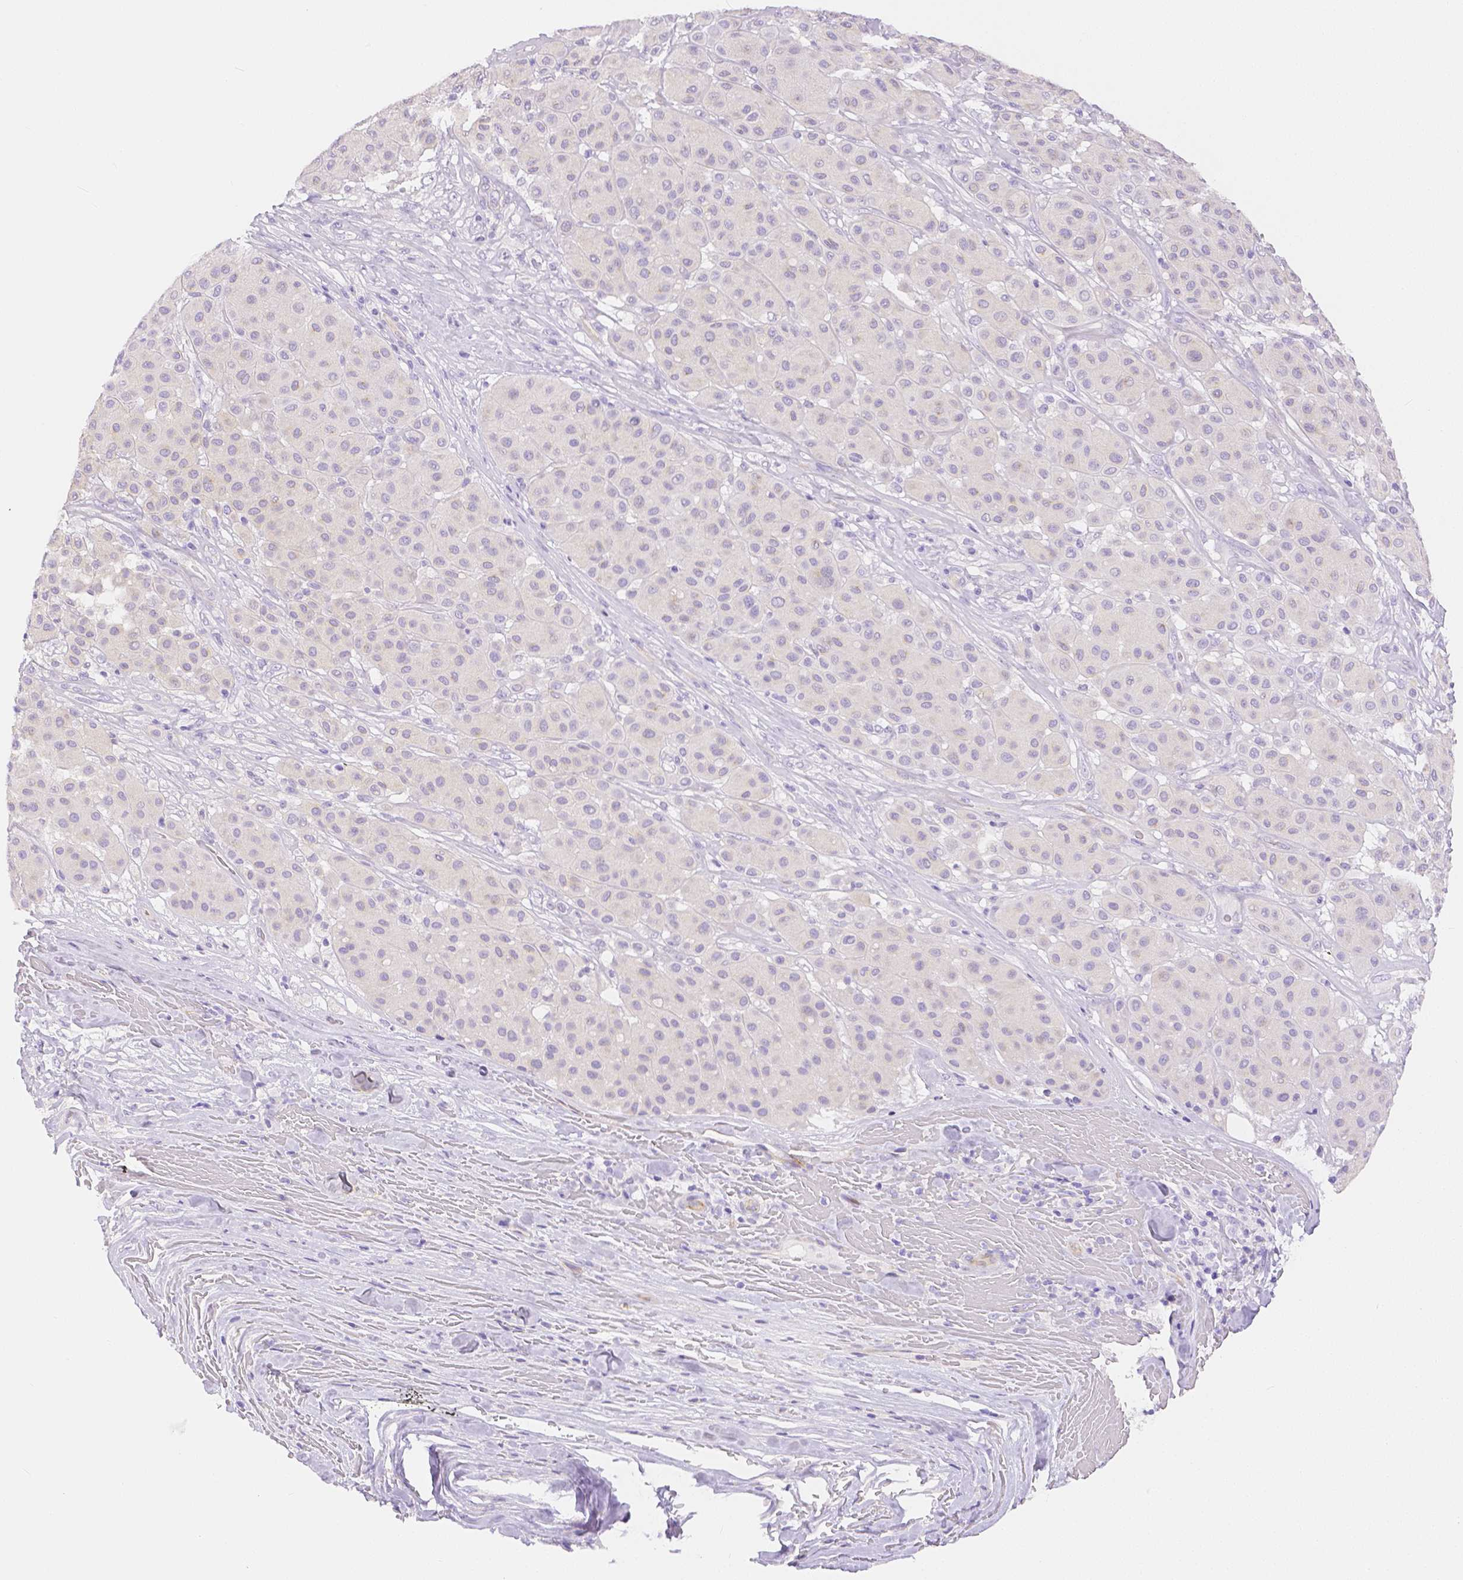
{"staining": {"intensity": "moderate", "quantity": "<25%", "location": "cytoplasmic/membranous"}, "tissue": "melanoma", "cell_type": "Tumor cells", "image_type": "cancer", "snomed": [{"axis": "morphology", "description": "Malignant melanoma, Metastatic site"}, {"axis": "topography", "description": "Smooth muscle"}], "caption": "Immunohistochemical staining of human melanoma exhibits low levels of moderate cytoplasmic/membranous protein staining in about <25% of tumor cells.", "gene": "SLC27A5", "patient": {"sex": "male", "age": 41}}